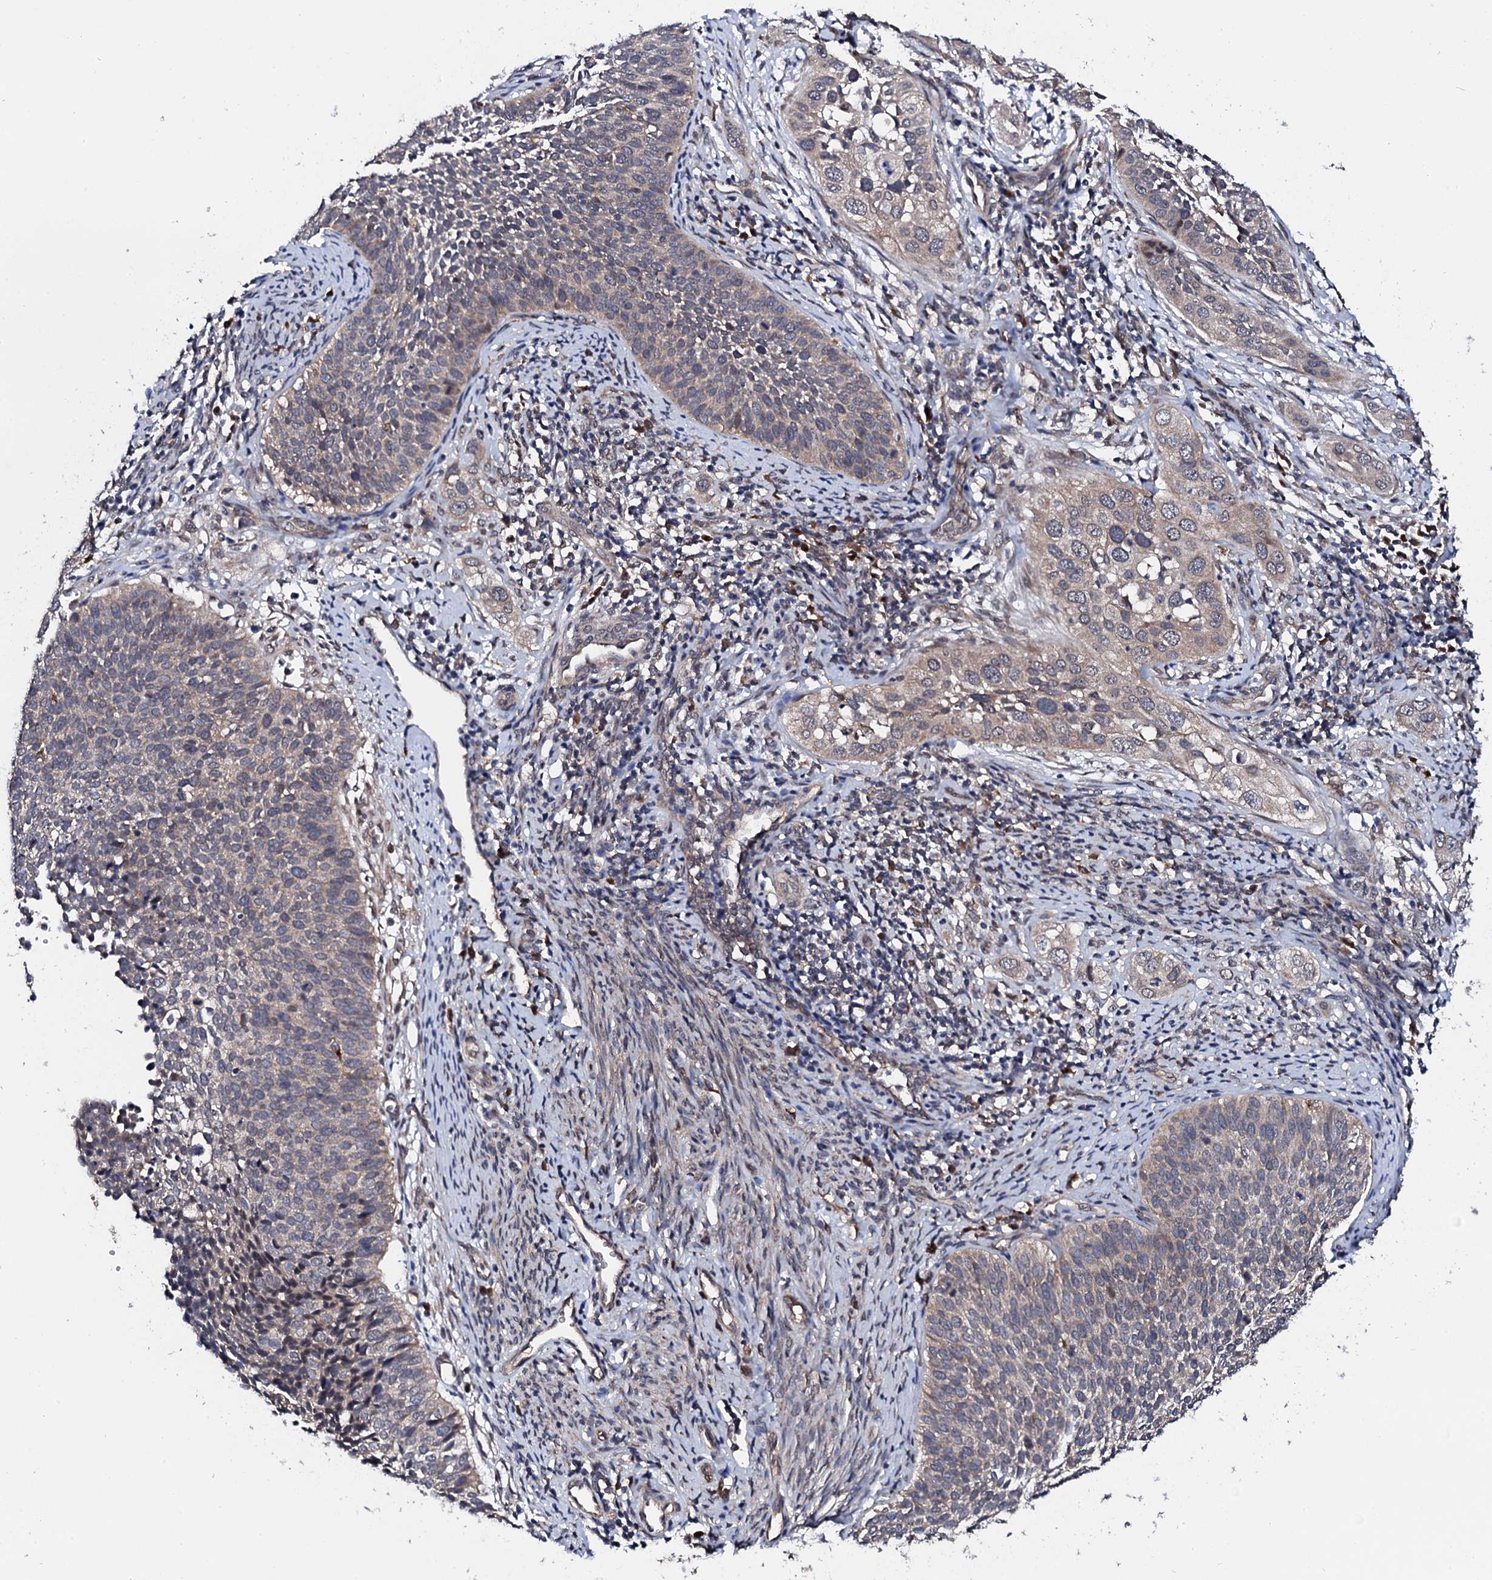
{"staining": {"intensity": "weak", "quantity": "<25%", "location": "cytoplasmic/membranous"}, "tissue": "cervical cancer", "cell_type": "Tumor cells", "image_type": "cancer", "snomed": [{"axis": "morphology", "description": "Squamous cell carcinoma, NOS"}, {"axis": "topography", "description": "Cervix"}], "caption": "This is a photomicrograph of immunohistochemistry (IHC) staining of cervical cancer, which shows no staining in tumor cells.", "gene": "IP6K1", "patient": {"sex": "female", "age": 34}}